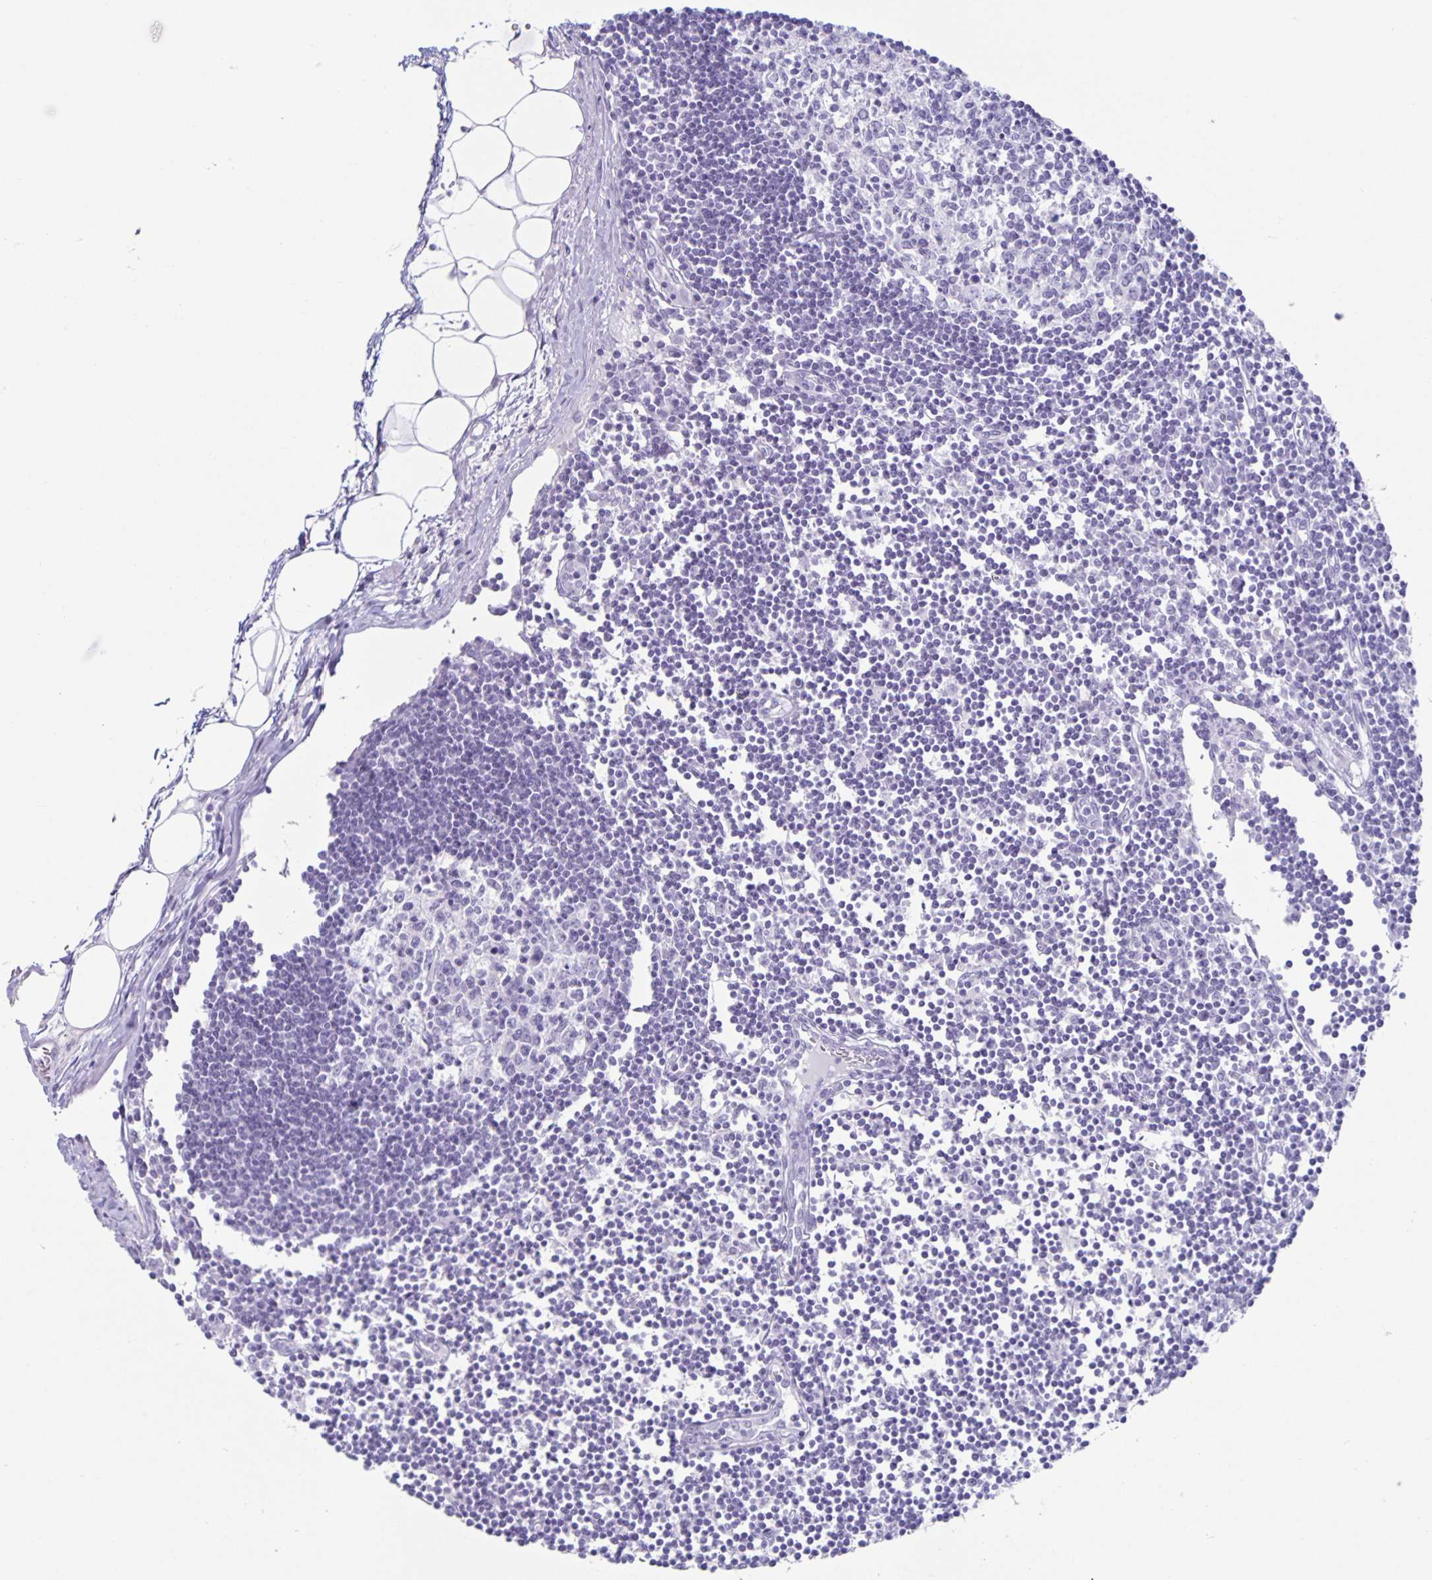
{"staining": {"intensity": "negative", "quantity": "none", "location": "none"}, "tissue": "lymph node", "cell_type": "Germinal center cells", "image_type": "normal", "snomed": [{"axis": "morphology", "description": "Normal tissue, NOS"}, {"axis": "topography", "description": "Lymph node"}], "caption": "Immunohistochemistry (IHC) of unremarkable lymph node displays no staining in germinal center cells.", "gene": "CT45A10", "patient": {"sex": "female", "age": 65}}